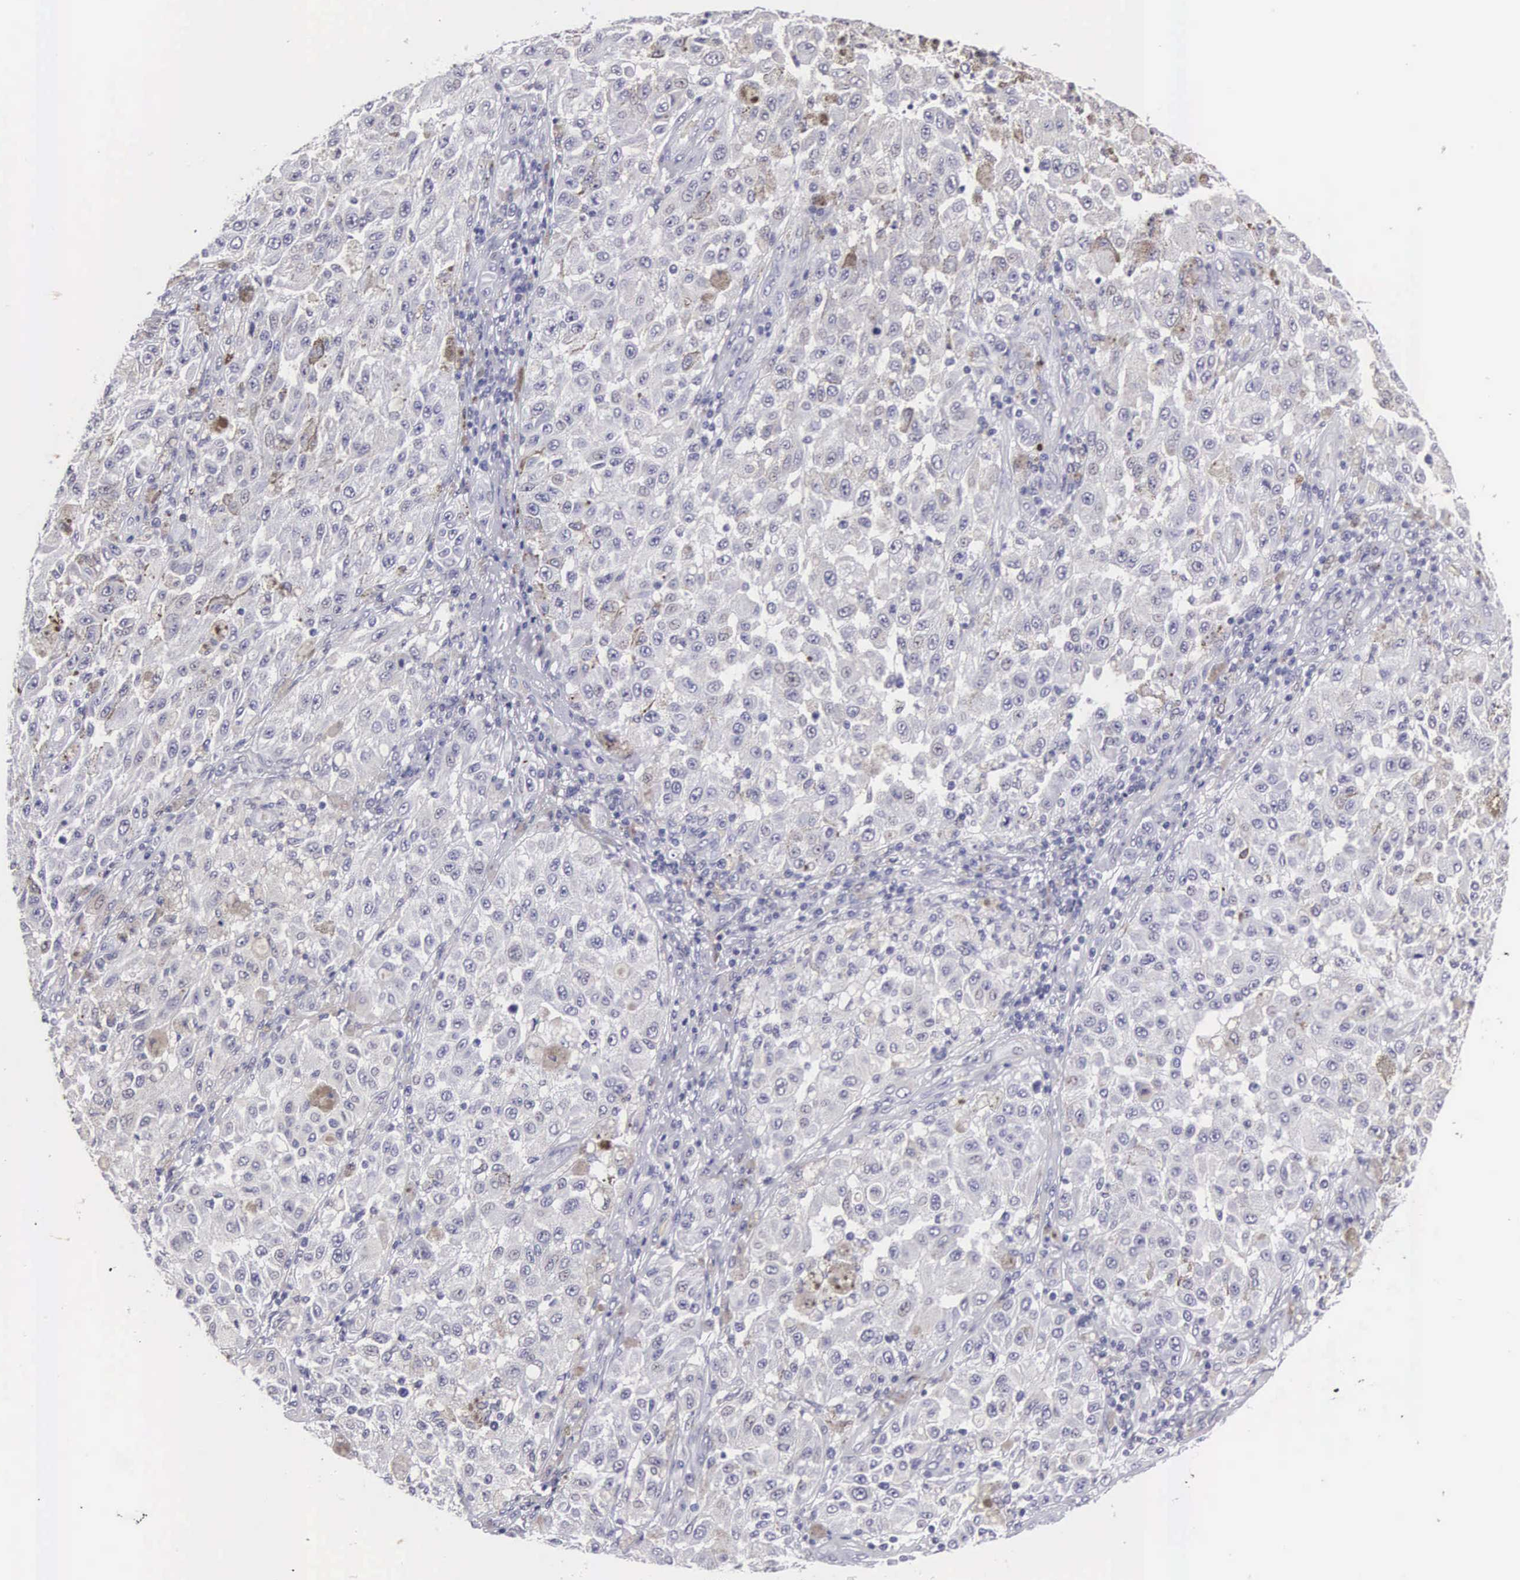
{"staining": {"intensity": "weak", "quantity": "<25%", "location": "nuclear"}, "tissue": "melanoma", "cell_type": "Tumor cells", "image_type": "cancer", "snomed": [{"axis": "morphology", "description": "Malignant melanoma, NOS"}, {"axis": "topography", "description": "Skin"}], "caption": "An immunohistochemistry photomicrograph of melanoma is shown. There is no staining in tumor cells of melanoma.", "gene": "ETV6", "patient": {"sex": "female", "age": 64}}